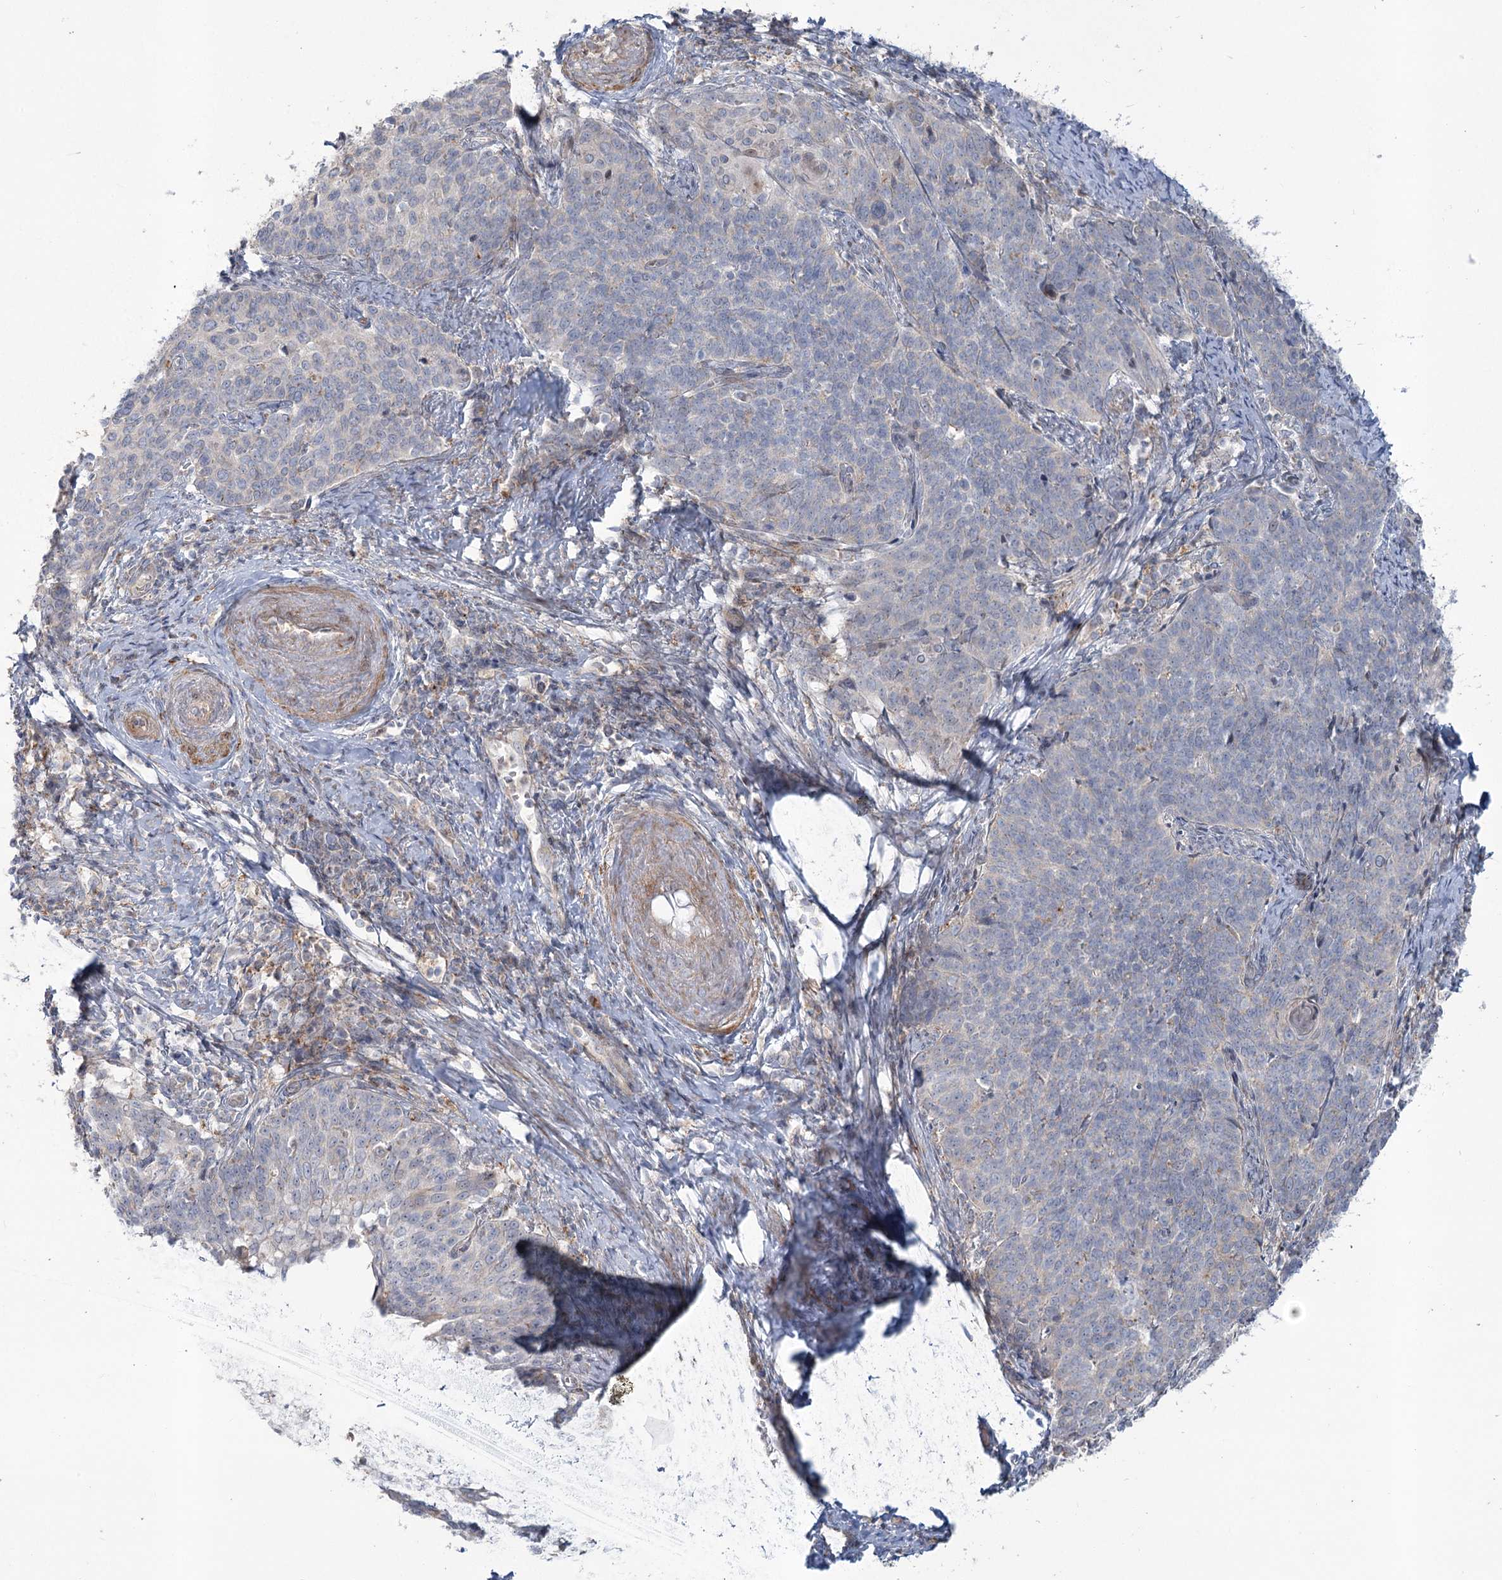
{"staining": {"intensity": "negative", "quantity": "none", "location": "none"}, "tissue": "cervical cancer", "cell_type": "Tumor cells", "image_type": "cancer", "snomed": [{"axis": "morphology", "description": "Squamous cell carcinoma, NOS"}, {"axis": "topography", "description": "Cervix"}], "caption": "An immunohistochemistry histopathology image of squamous cell carcinoma (cervical) is shown. There is no staining in tumor cells of squamous cell carcinoma (cervical).", "gene": "MTG1", "patient": {"sex": "female", "age": 39}}